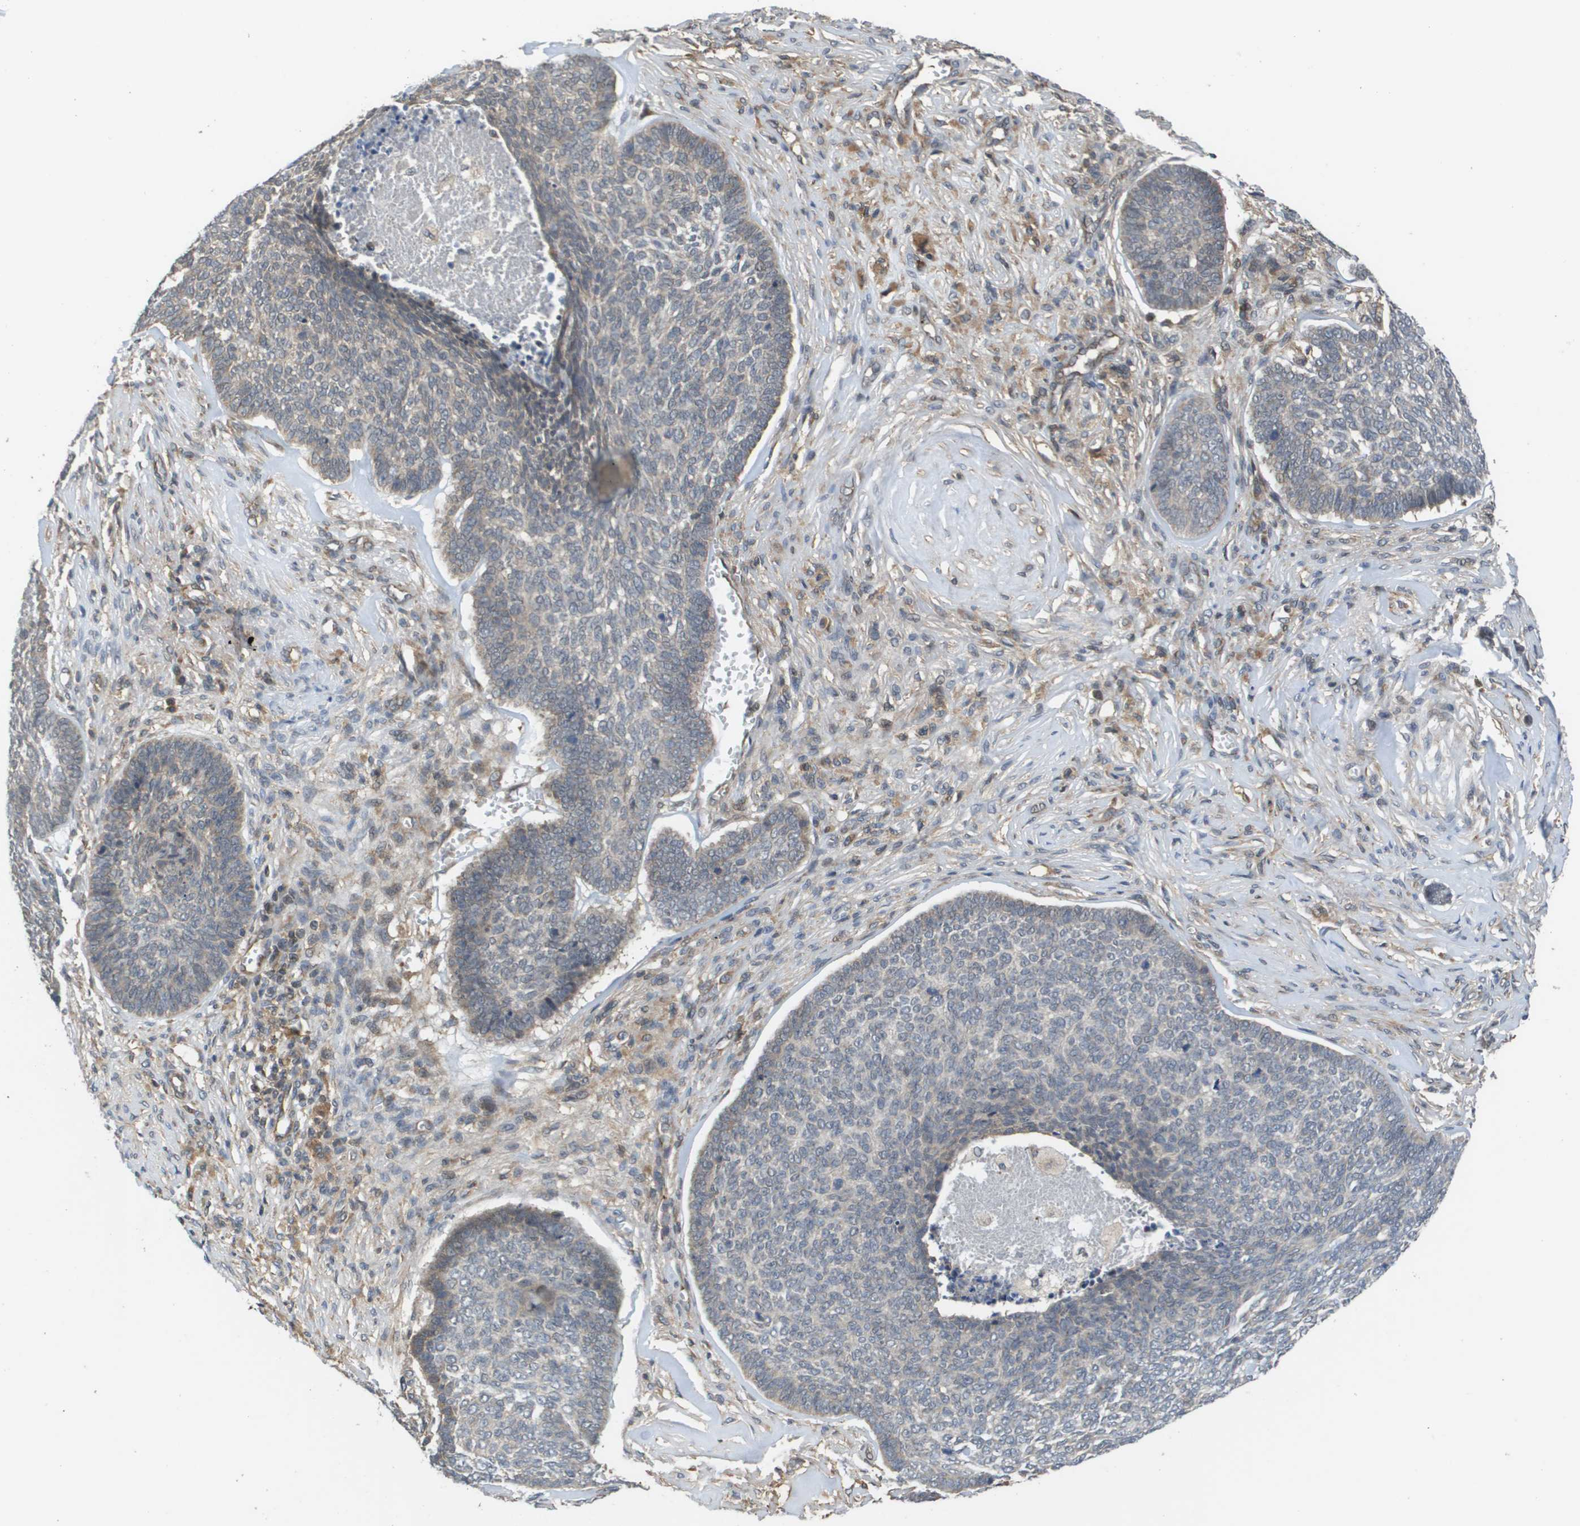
{"staining": {"intensity": "weak", "quantity": "<25%", "location": "cytoplasmic/membranous"}, "tissue": "skin cancer", "cell_type": "Tumor cells", "image_type": "cancer", "snomed": [{"axis": "morphology", "description": "Basal cell carcinoma"}, {"axis": "topography", "description": "Skin"}], "caption": "Tumor cells show no significant staining in skin cancer.", "gene": "RBM38", "patient": {"sex": "male", "age": 84}}